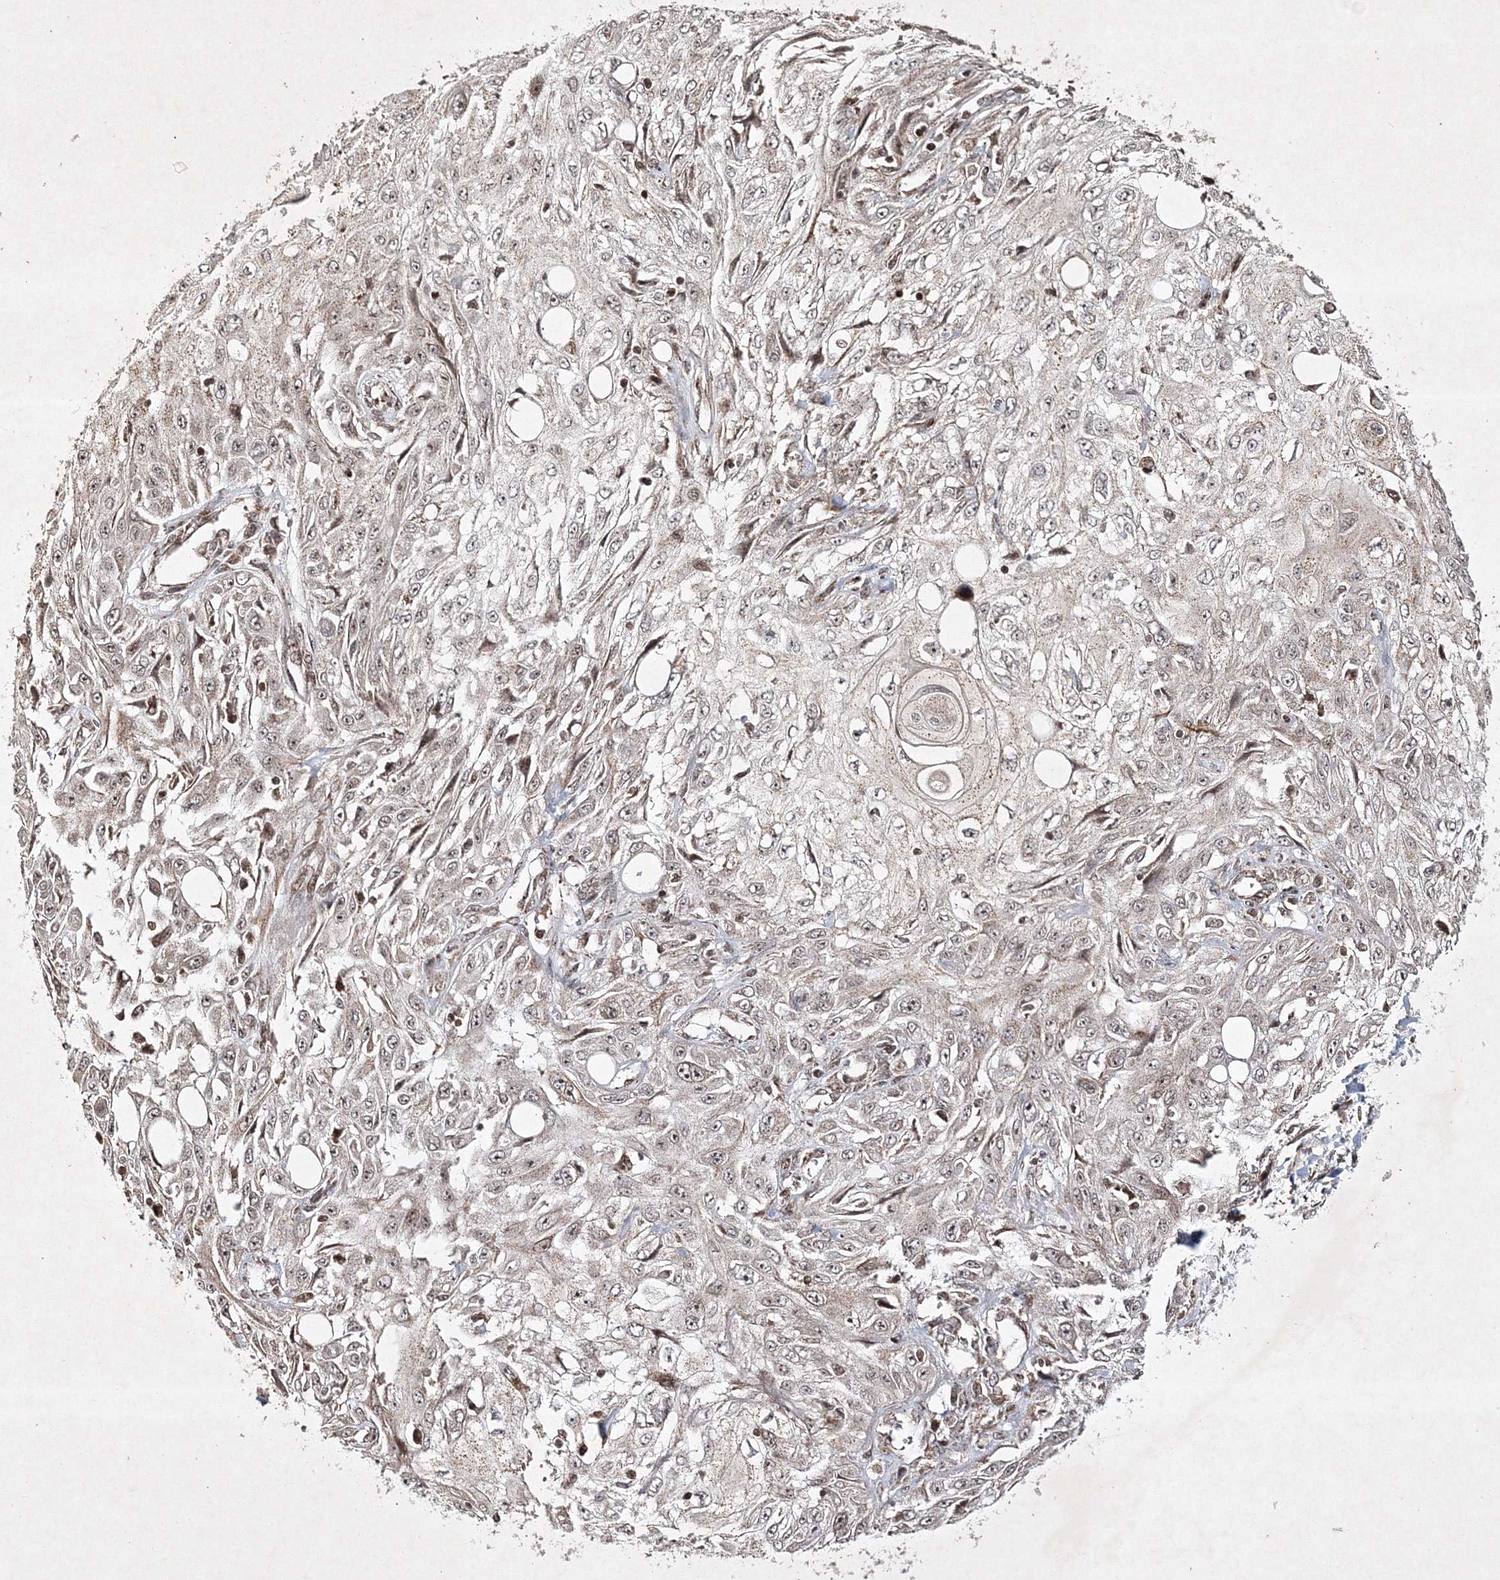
{"staining": {"intensity": "weak", "quantity": ">75%", "location": "nuclear"}, "tissue": "skin cancer", "cell_type": "Tumor cells", "image_type": "cancer", "snomed": [{"axis": "morphology", "description": "Squamous cell carcinoma, NOS"}, {"axis": "topography", "description": "Skin"}], "caption": "Protein staining shows weak nuclear positivity in about >75% of tumor cells in skin squamous cell carcinoma. (DAB (3,3'-diaminobenzidine) = brown stain, brightfield microscopy at high magnification).", "gene": "CARM1", "patient": {"sex": "male", "age": 75}}